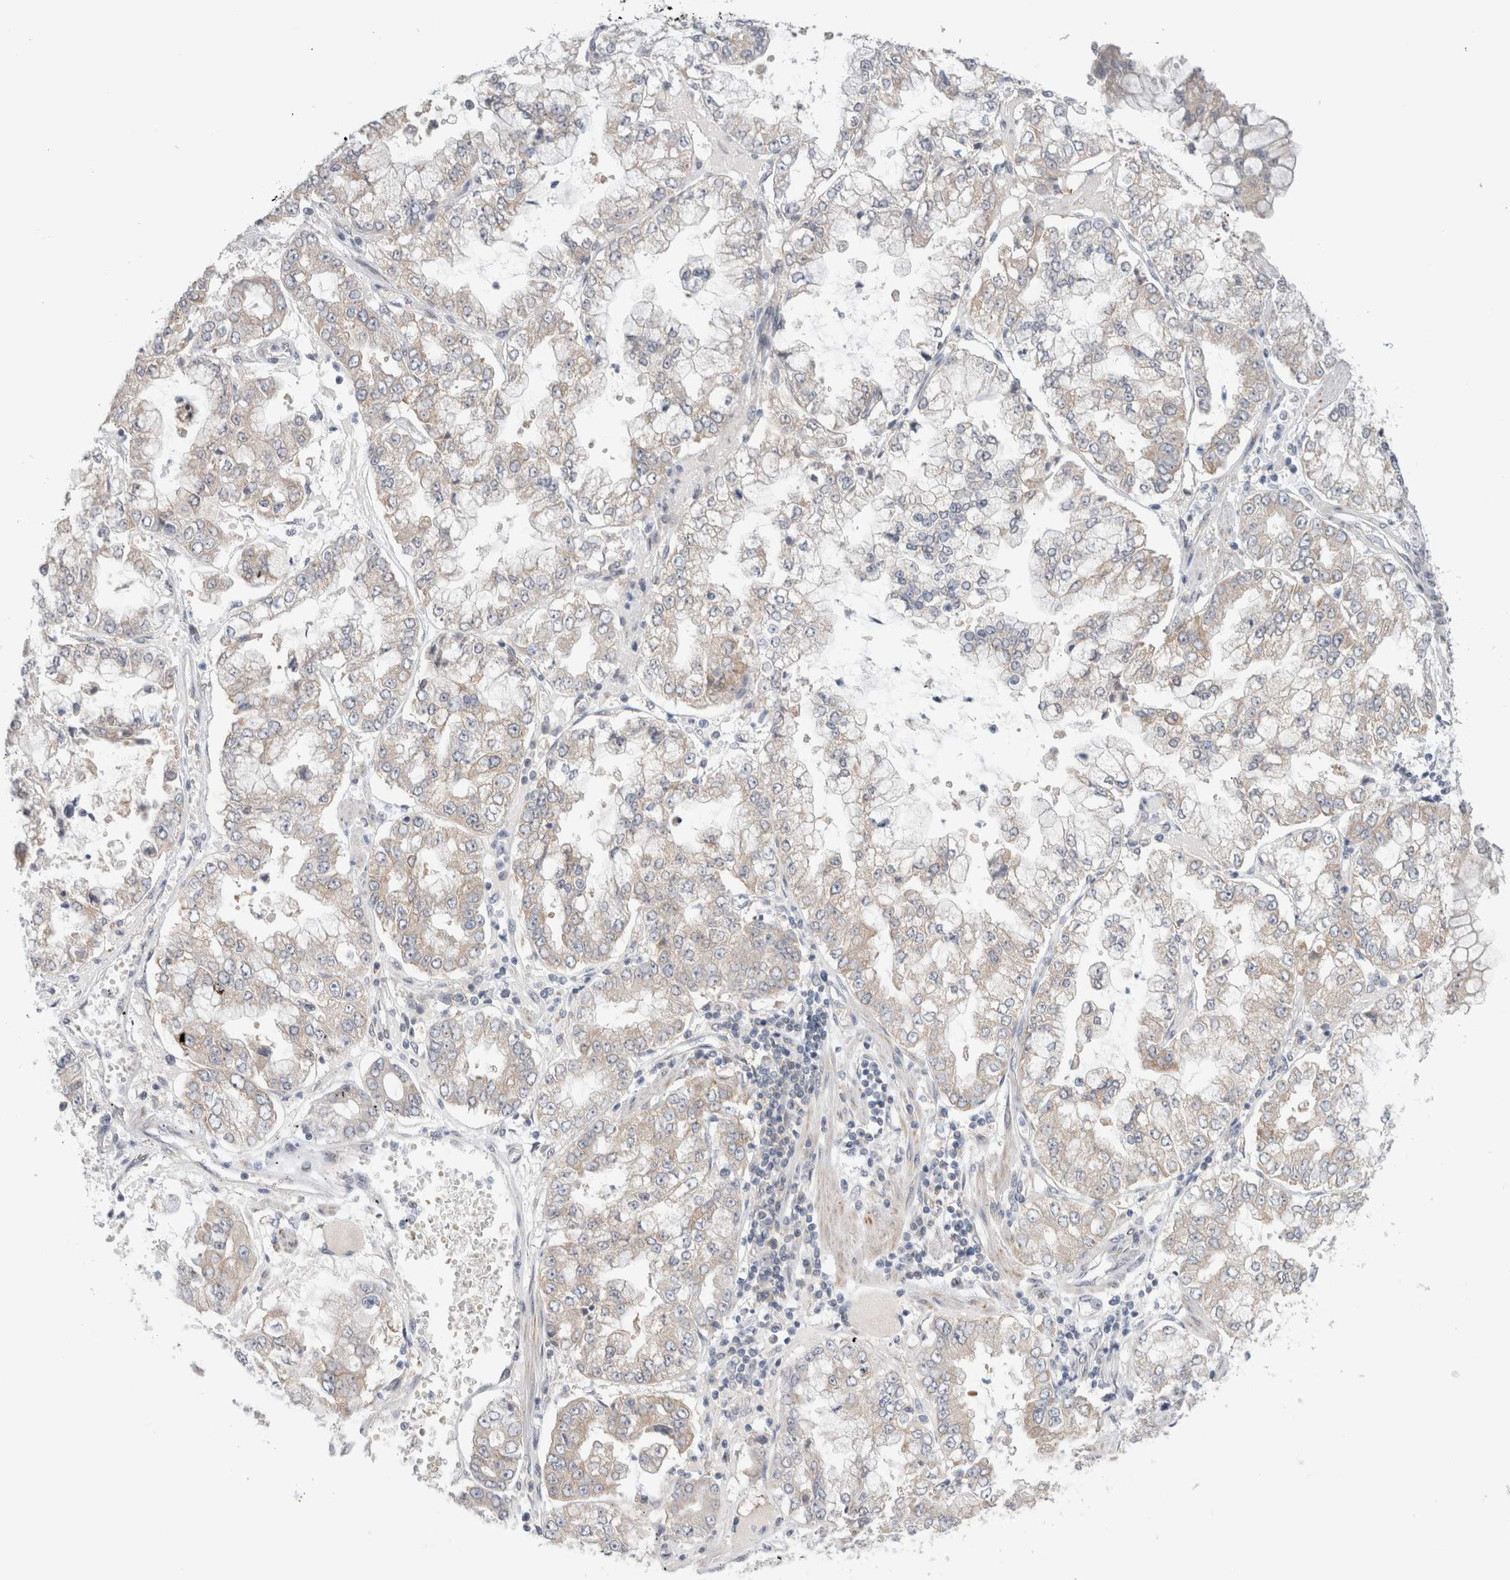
{"staining": {"intensity": "weak", "quantity": ">75%", "location": "cytoplasmic/membranous"}, "tissue": "stomach cancer", "cell_type": "Tumor cells", "image_type": "cancer", "snomed": [{"axis": "morphology", "description": "Adenocarcinoma, NOS"}, {"axis": "topography", "description": "Stomach"}], "caption": "Tumor cells demonstrate weak cytoplasmic/membranous positivity in approximately >75% of cells in stomach cancer.", "gene": "NDOR1", "patient": {"sex": "male", "age": 76}}